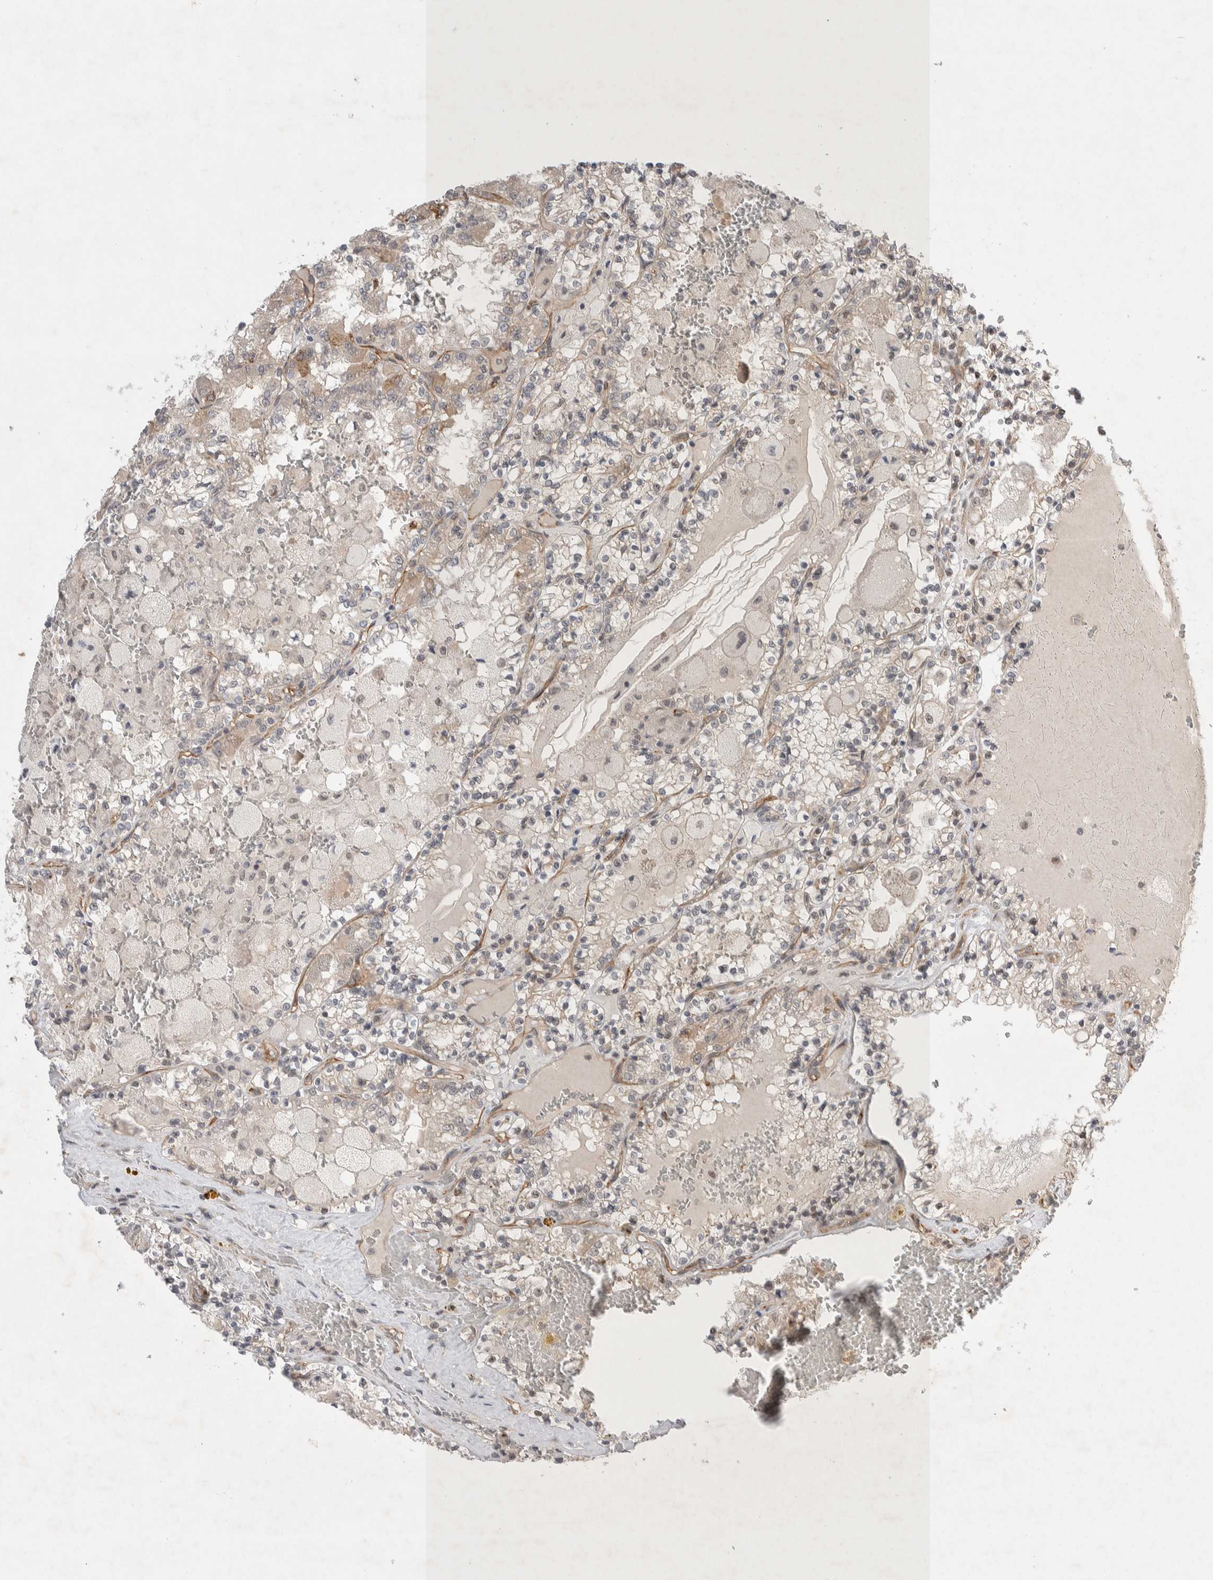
{"staining": {"intensity": "weak", "quantity": "<25%", "location": "cytoplasmic/membranous"}, "tissue": "renal cancer", "cell_type": "Tumor cells", "image_type": "cancer", "snomed": [{"axis": "morphology", "description": "Adenocarcinoma, NOS"}, {"axis": "topography", "description": "Kidney"}], "caption": "This is a micrograph of immunohistochemistry (IHC) staining of renal cancer, which shows no positivity in tumor cells.", "gene": "ZNF704", "patient": {"sex": "female", "age": 56}}